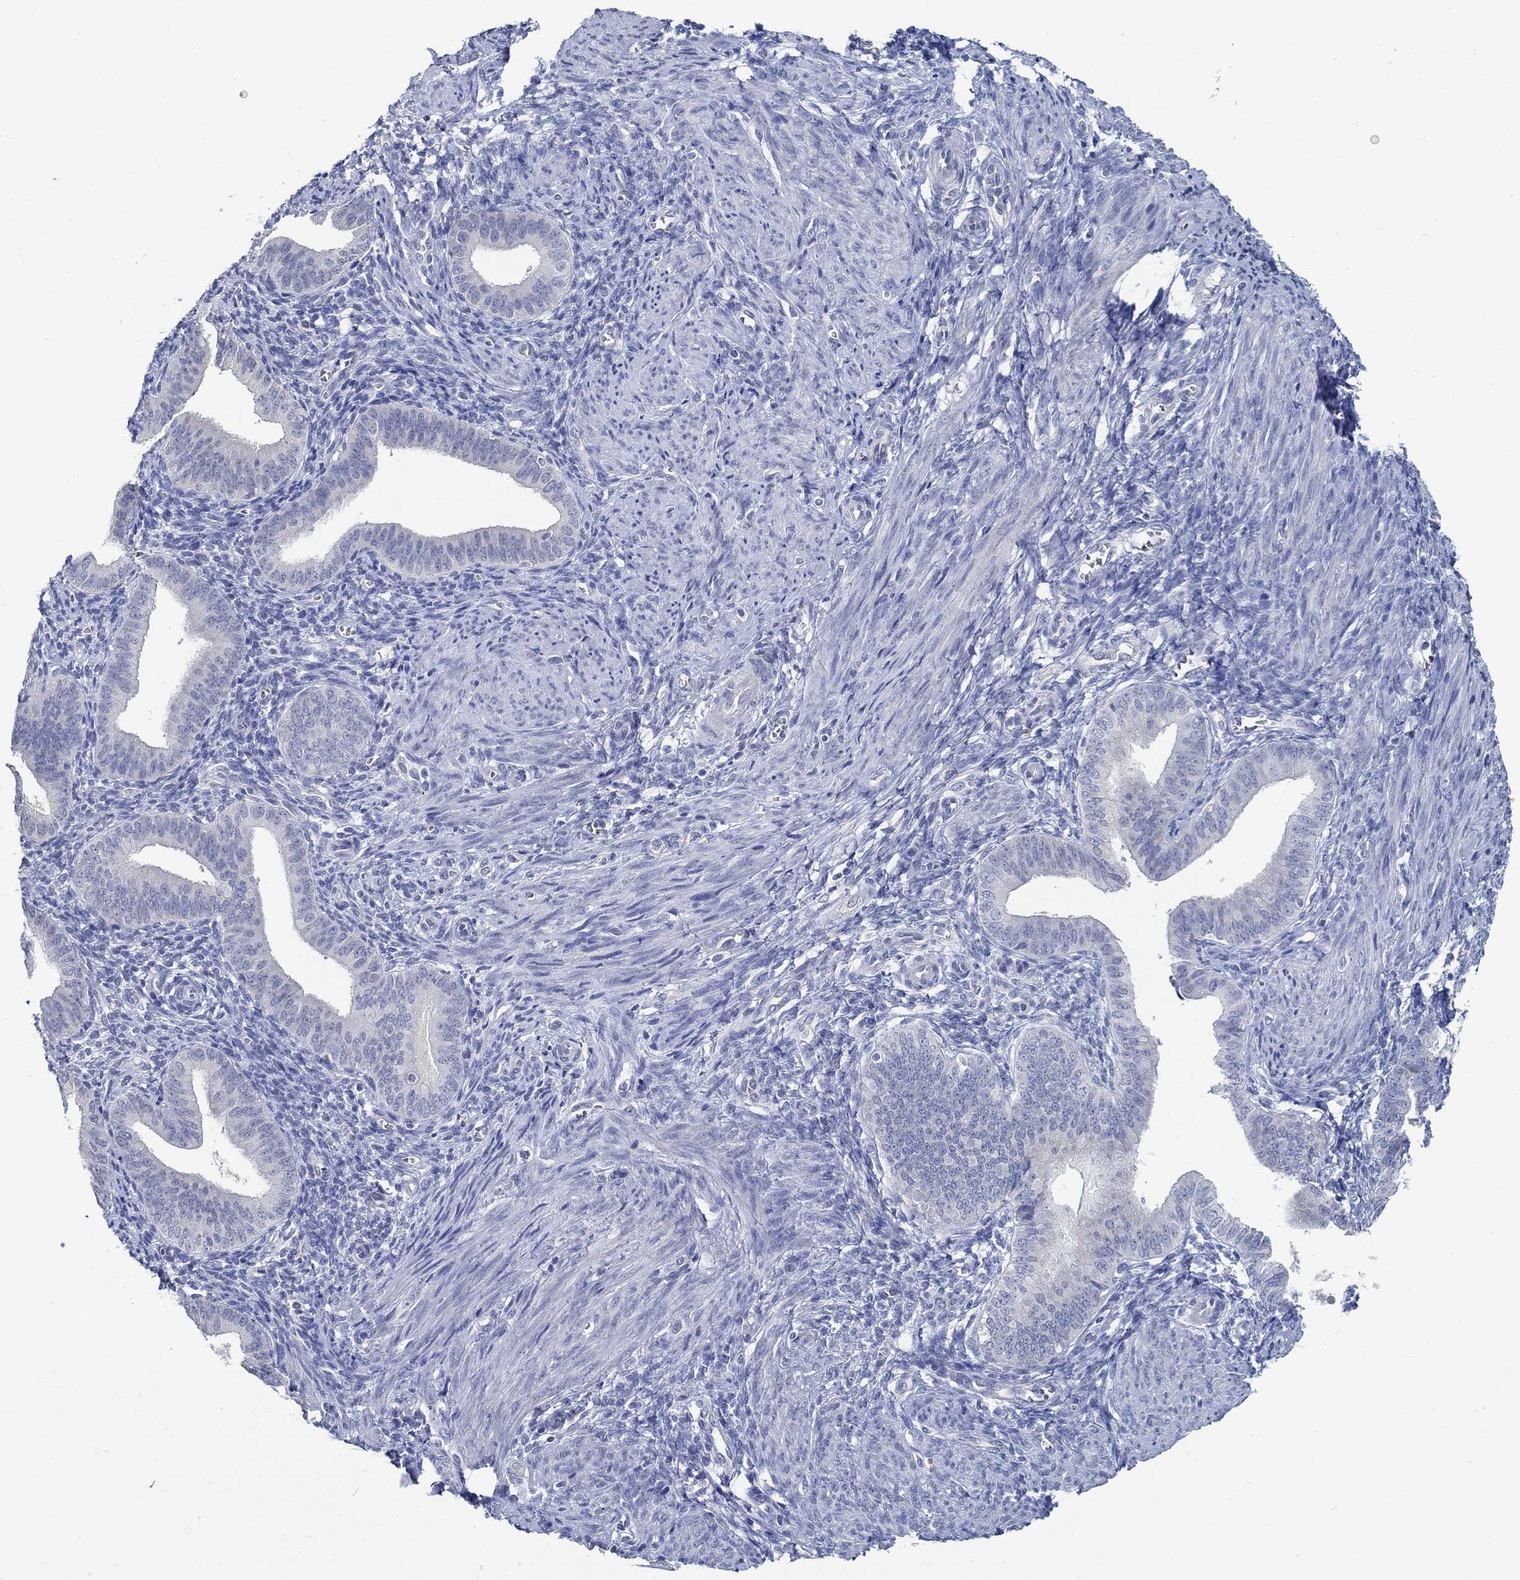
{"staining": {"intensity": "negative", "quantity": "none", "location": "none"}, "tissue": "endometrium", "cell_type": "Cells in endometrial stroma", "image_type": "normal", "snomed": [{"axis": "morphology", "description": "Normal tissue, NOS"}, {"axis": "topography", "description": "Endometrium"}], "caption": "Human endometrium stained for a protein using immunohistochemistry (IHC) shows no staining in cells in endometrial stroma.", "gene": "PCDH11X", "patient": {"sex": "female", "age": 42}}